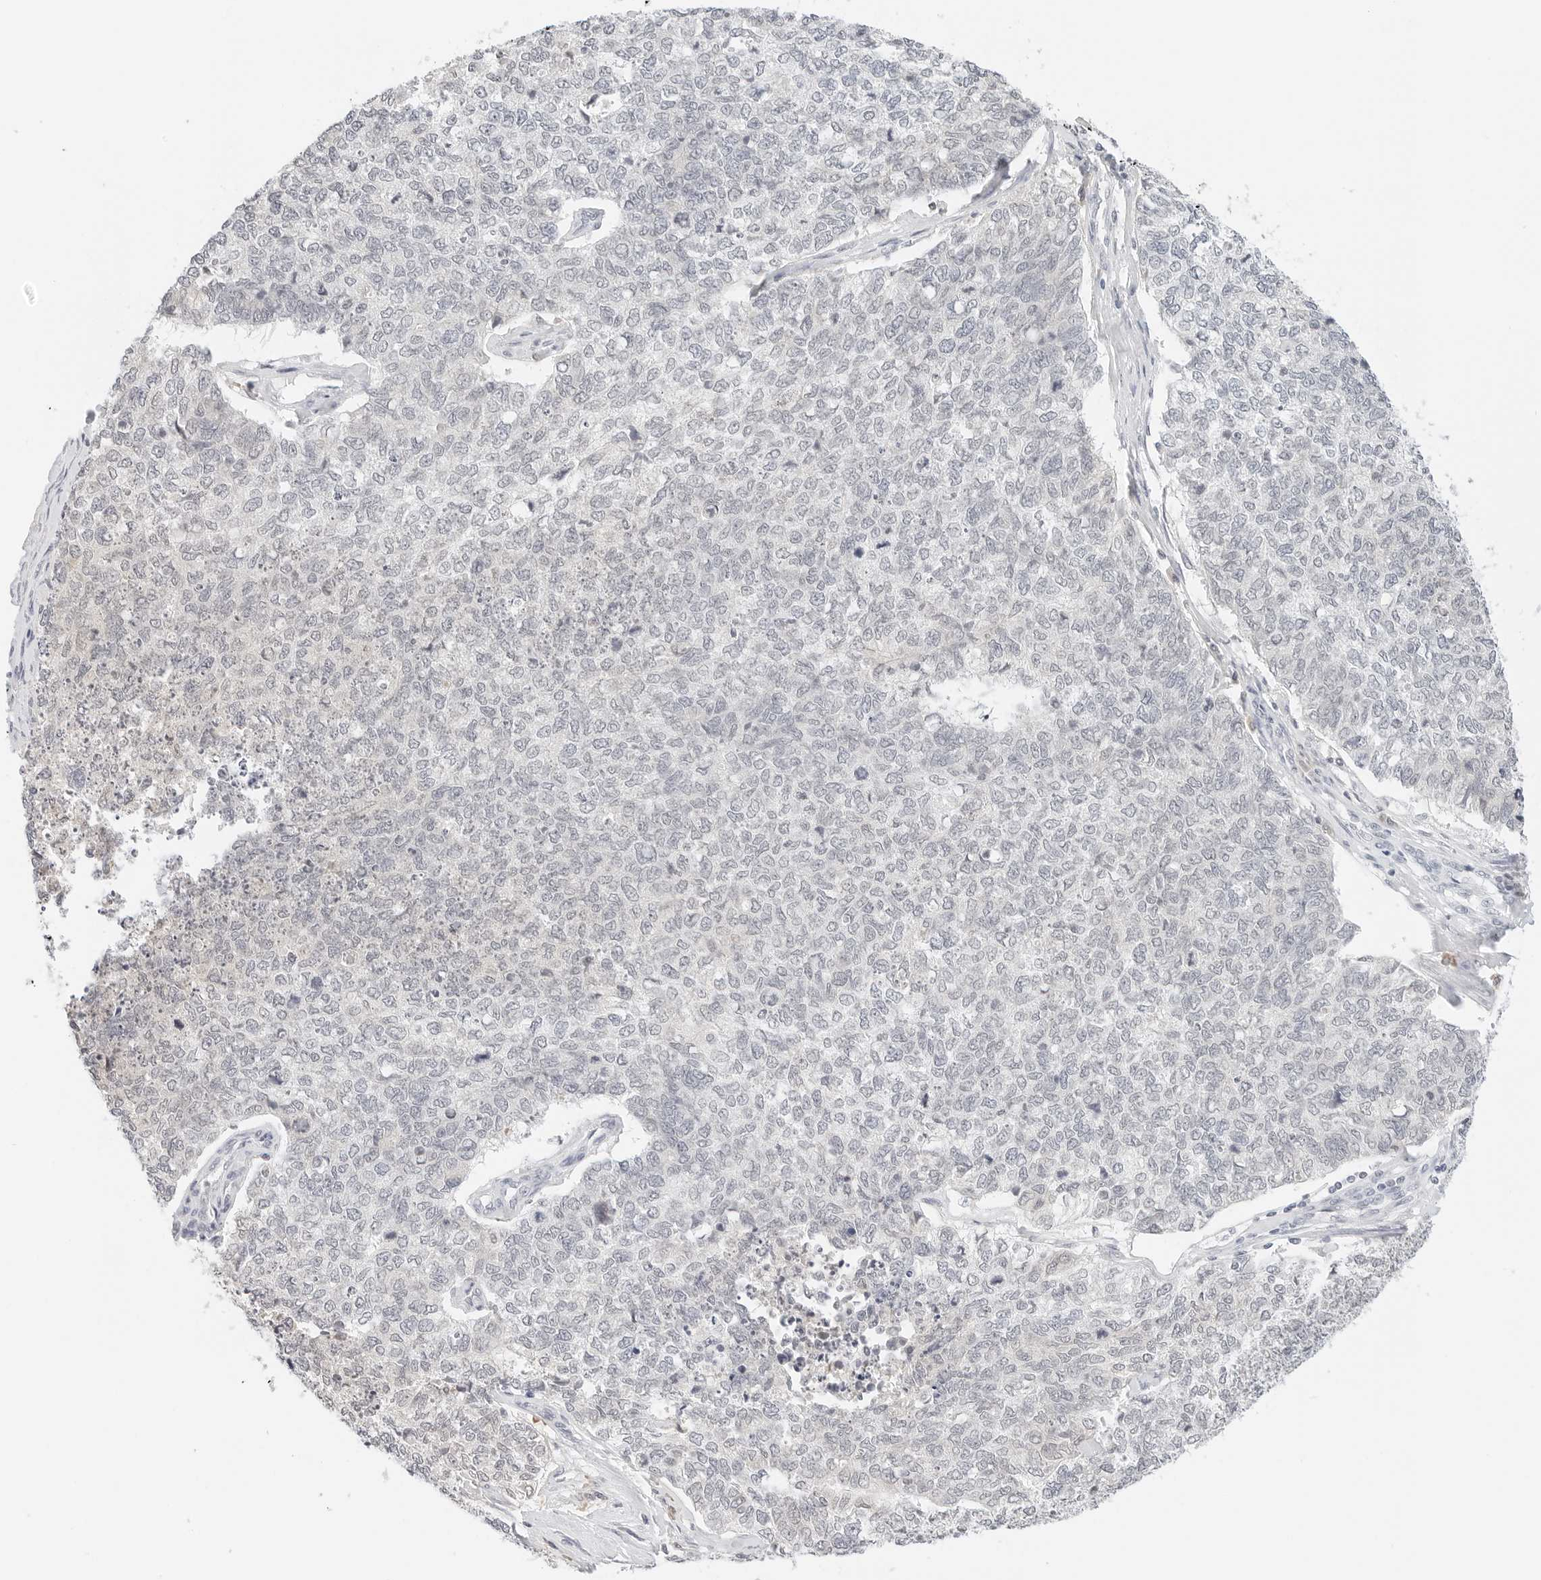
{"staining": {"intensity": "negative", "quantity": "none", "location": "none"}, "tissue": "cervical cancer", "cell_type": "Tumor cells", "image_type": "cancer", "snomed": [{"axis": "morphology", "description": "Squamous cell carcinoma, NOS"}, {"axis": "topography", "description": "Cervix"}], "caption": "The image shows no staining of tumor cells in cervical squamous cell carcinoma.", "gene": "NEO1", "patient": {"sex": "female", "age": 63}}